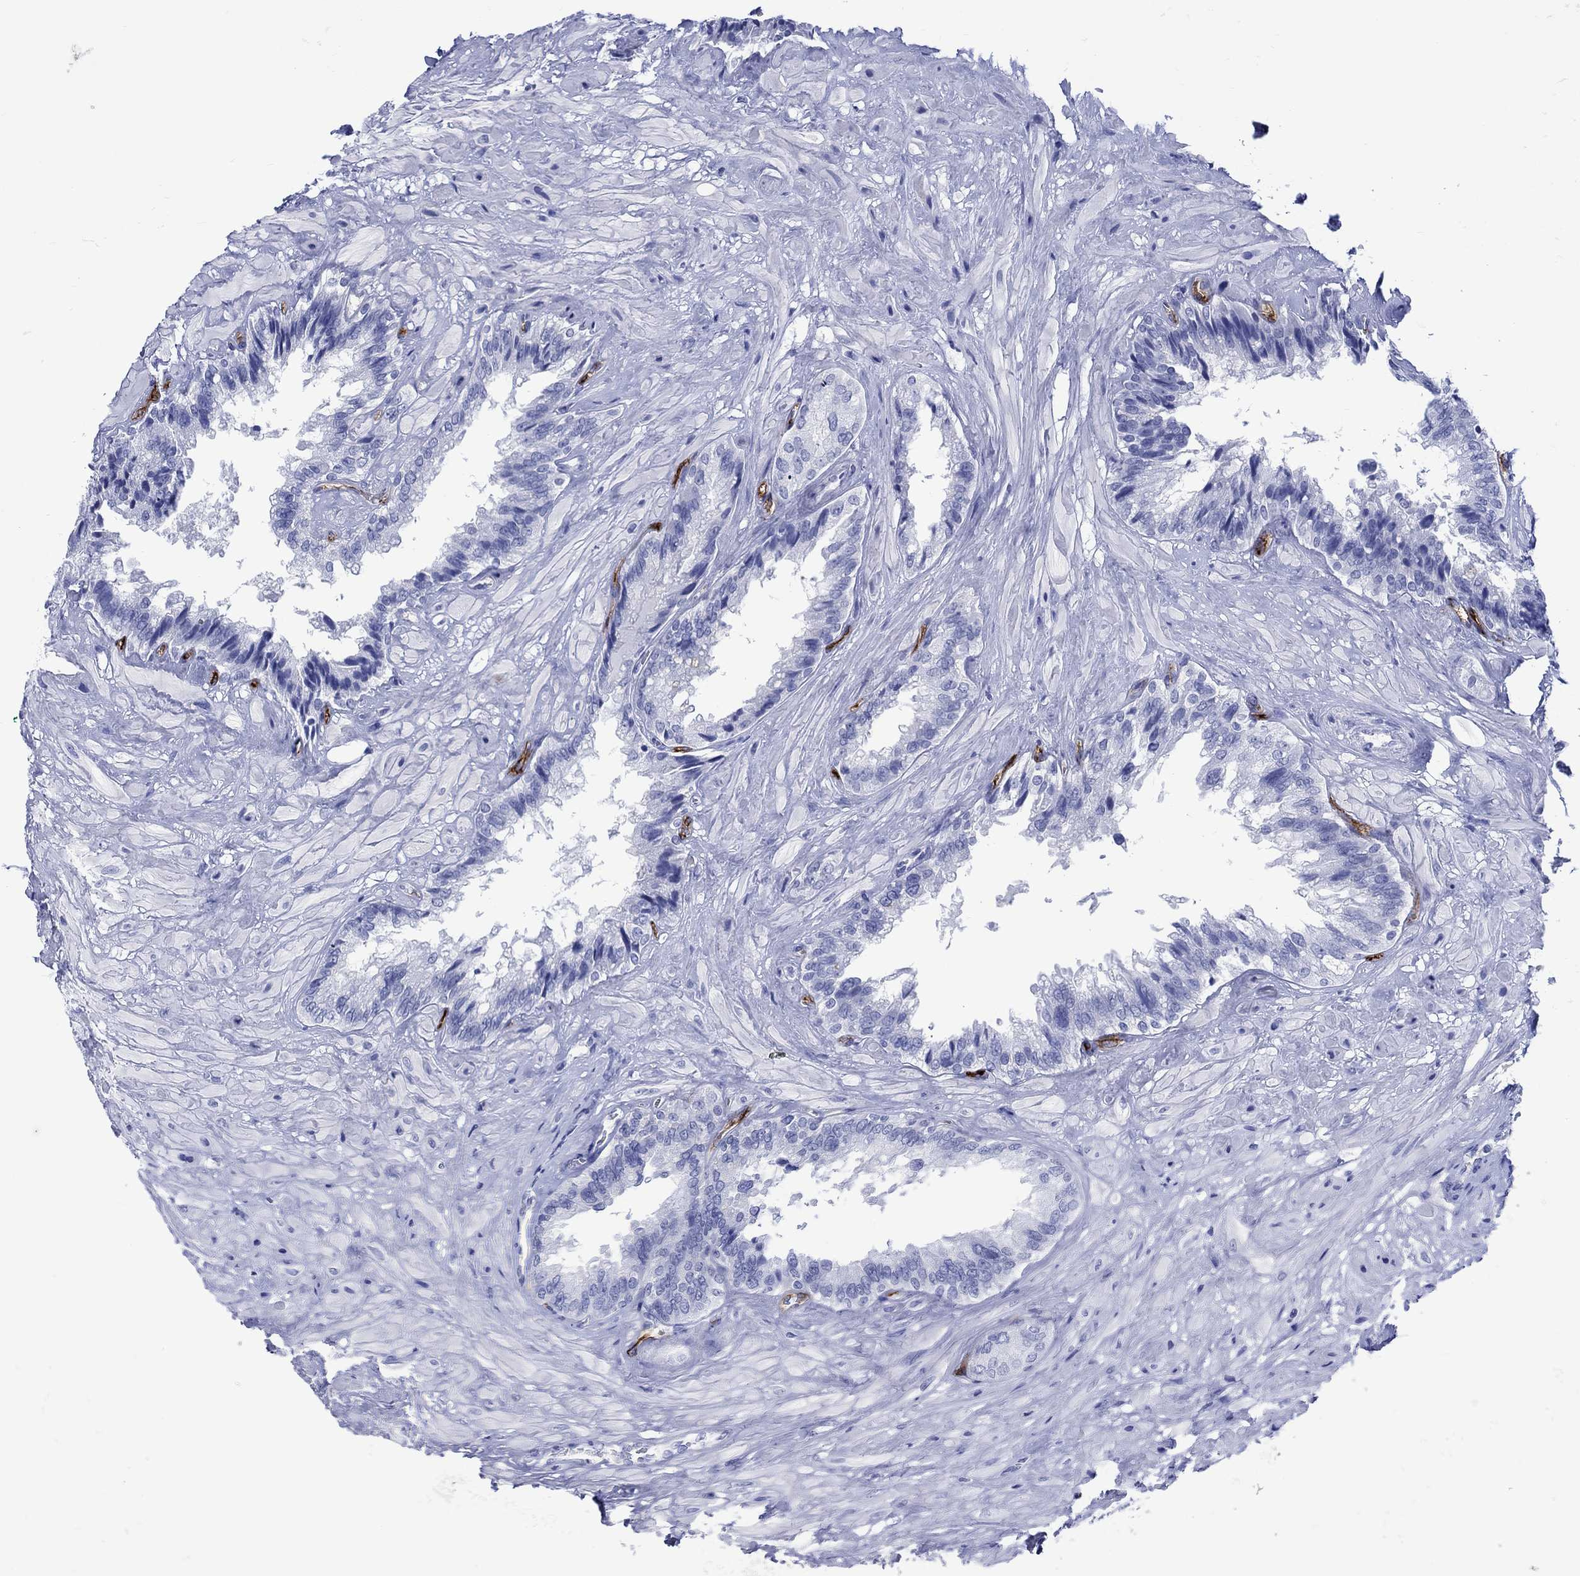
{"staining": {"intensity": "negative", "quantity": "none", "location": "none"}, "tissue": "seminal vesicle", "cell_type": "Glandular cells", "image_type": "normal", "snomed": [{"axis": "morphology", "description": "Normal tissue, NOS"}, {"axis": "topography", "description": "Seminal veicle"}], "caption": "Glandular cells show no significant positivity in normal seminal vesicle. (DAB (3,3'-diaminobenzidine) immunohistochemistry visualized using brightfield microscopy, high magnification).", "gene": "CACNG3", "patient": {"sex": "male", "age": 67}}